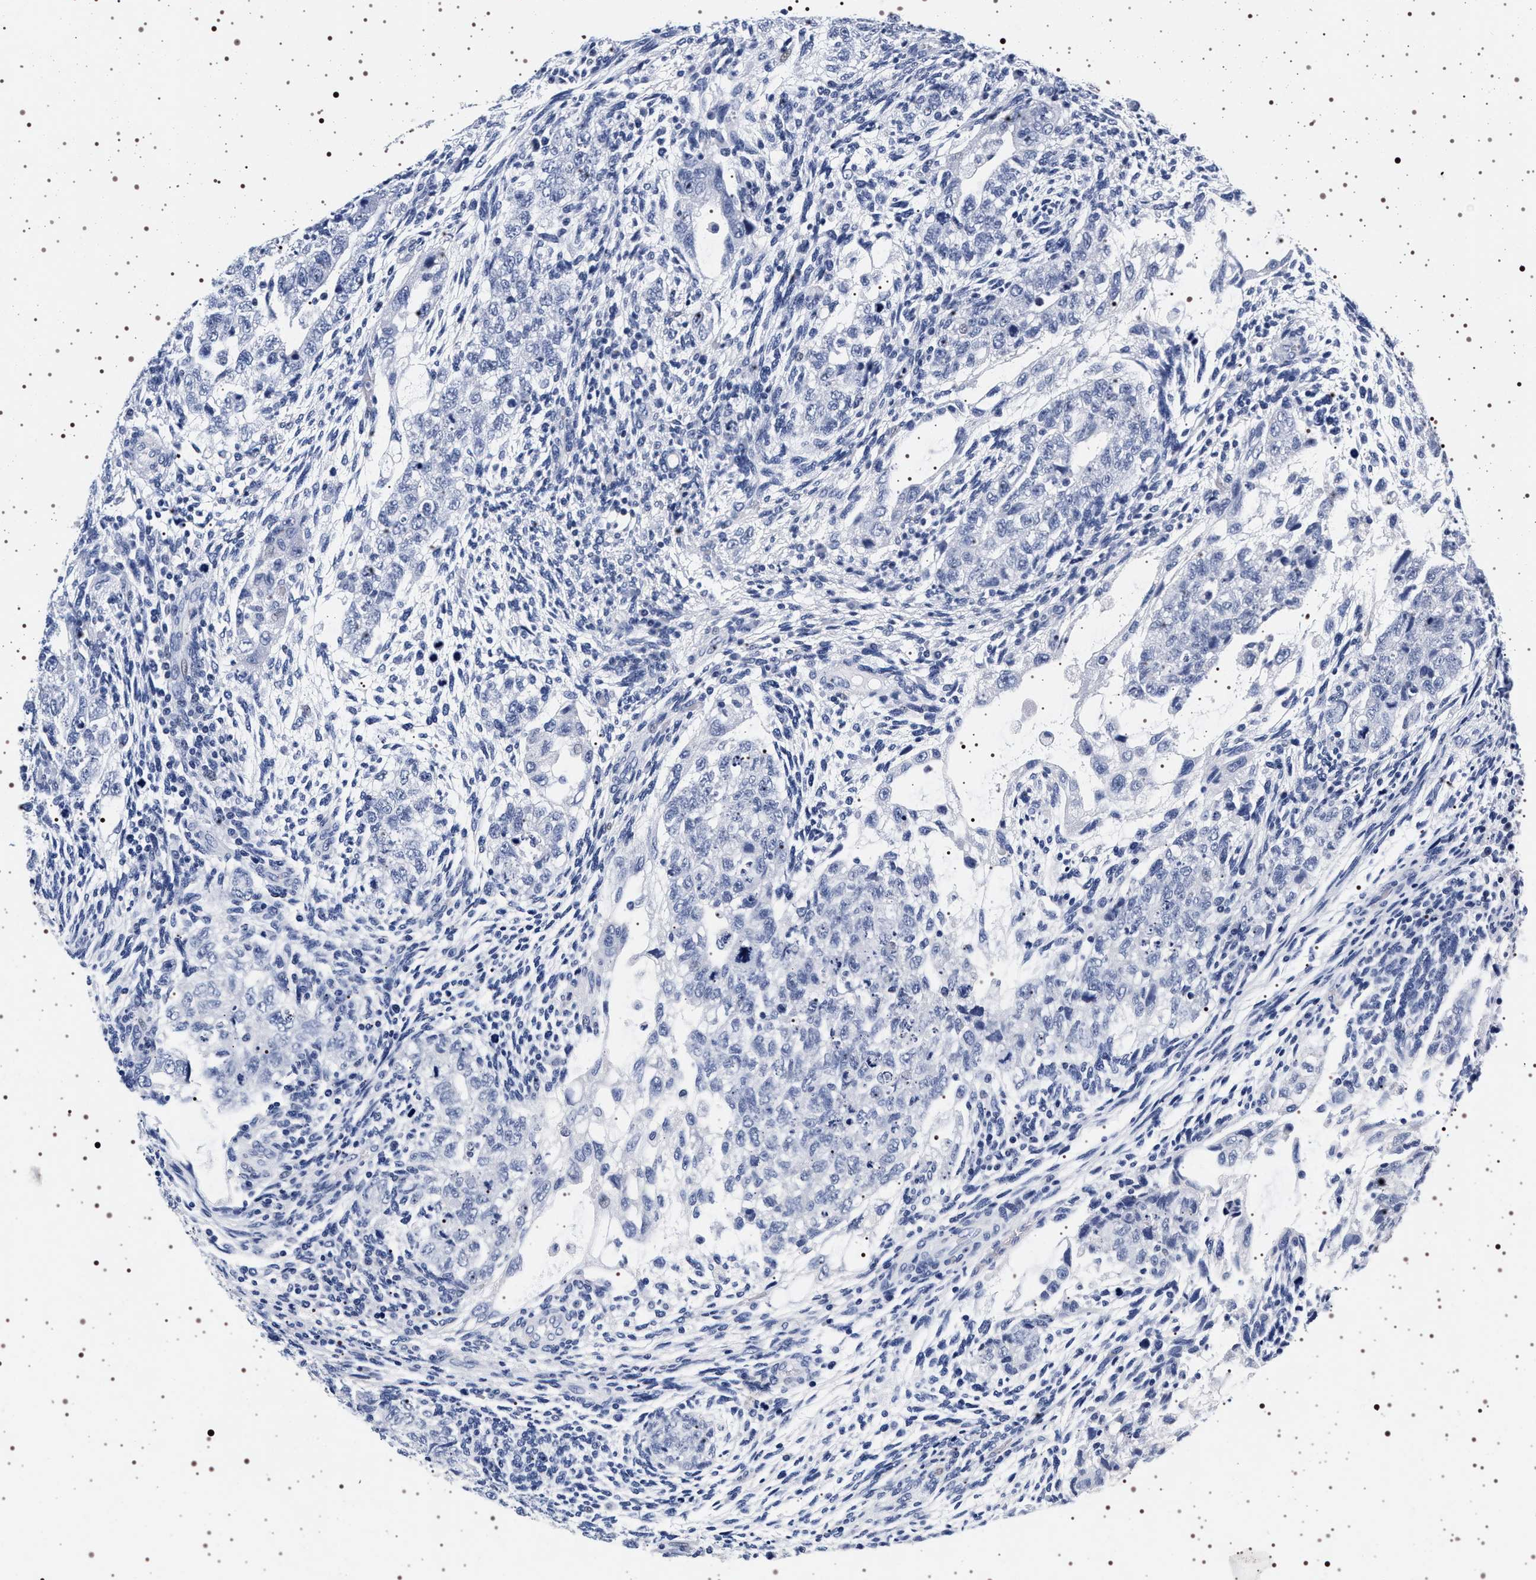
{"staining": {"intensity": "negative", "quantity": "none", "location": "none"}, "tissue": "testis cancer", "cell_type": "Tumor cells", "image_type": "cancer", "snomed": [{"axis": "morphology", "description": "Normal tissue, NOS"}, {"axis": "morphology", "description": "Carcinoma, Embryonal, NOS"}, {"axis": "topography", "description": "Testis"}], "caption": "High power microscopy photomicrograph of an immunohistochemistry (IHC) micrograph of testis cancer, revealing no significant expression in tumor cells.", "gene": "SYN1", "patient": {"sex": "male", "age": 36}}